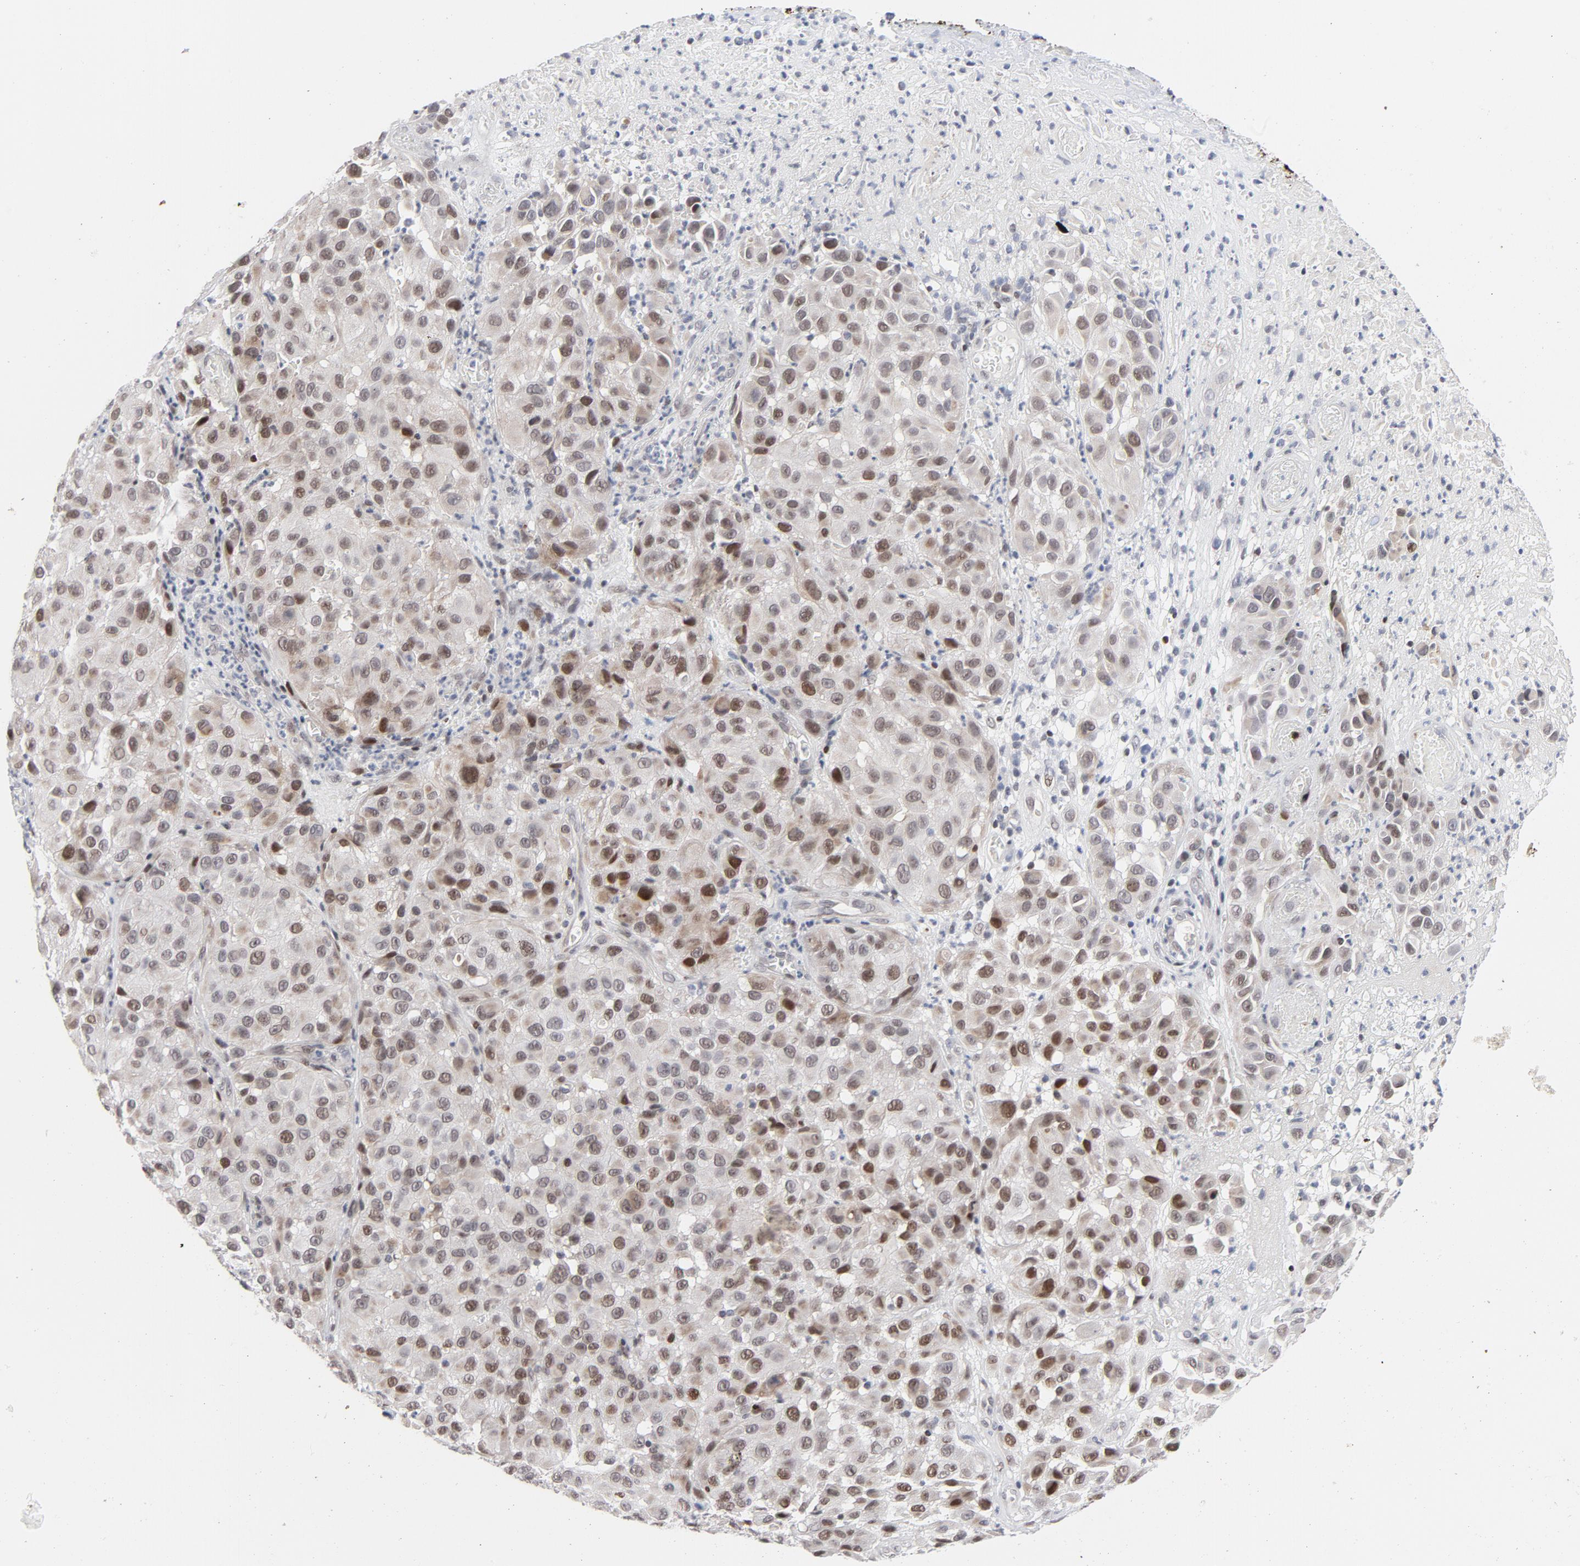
{"staining": {"intensity": "moderate", "quantity": "25%-75%", "location": "nuclear"}, "tissue": "melanoma", "cell_type": "Tumor cells", "image_type": "cancer", "snomed": [{"axis": "morphology", "description": "Malignant melanoma, NOS"}, {"axis": "topography", "description": "Skin"}], "caption": "Immunohistochemistry of human melanoma reveals medium levels of moderate nuclear expression in approximately 25%-75% of tumor cells. (Stains: DAB (3,3'-diaminobenzidine) in brown, nuclei in blue, Microscopy: brightfield microscopy at high magnification).", "gene": "NFIC", "patient": {"sex": "female", "age": 21}}